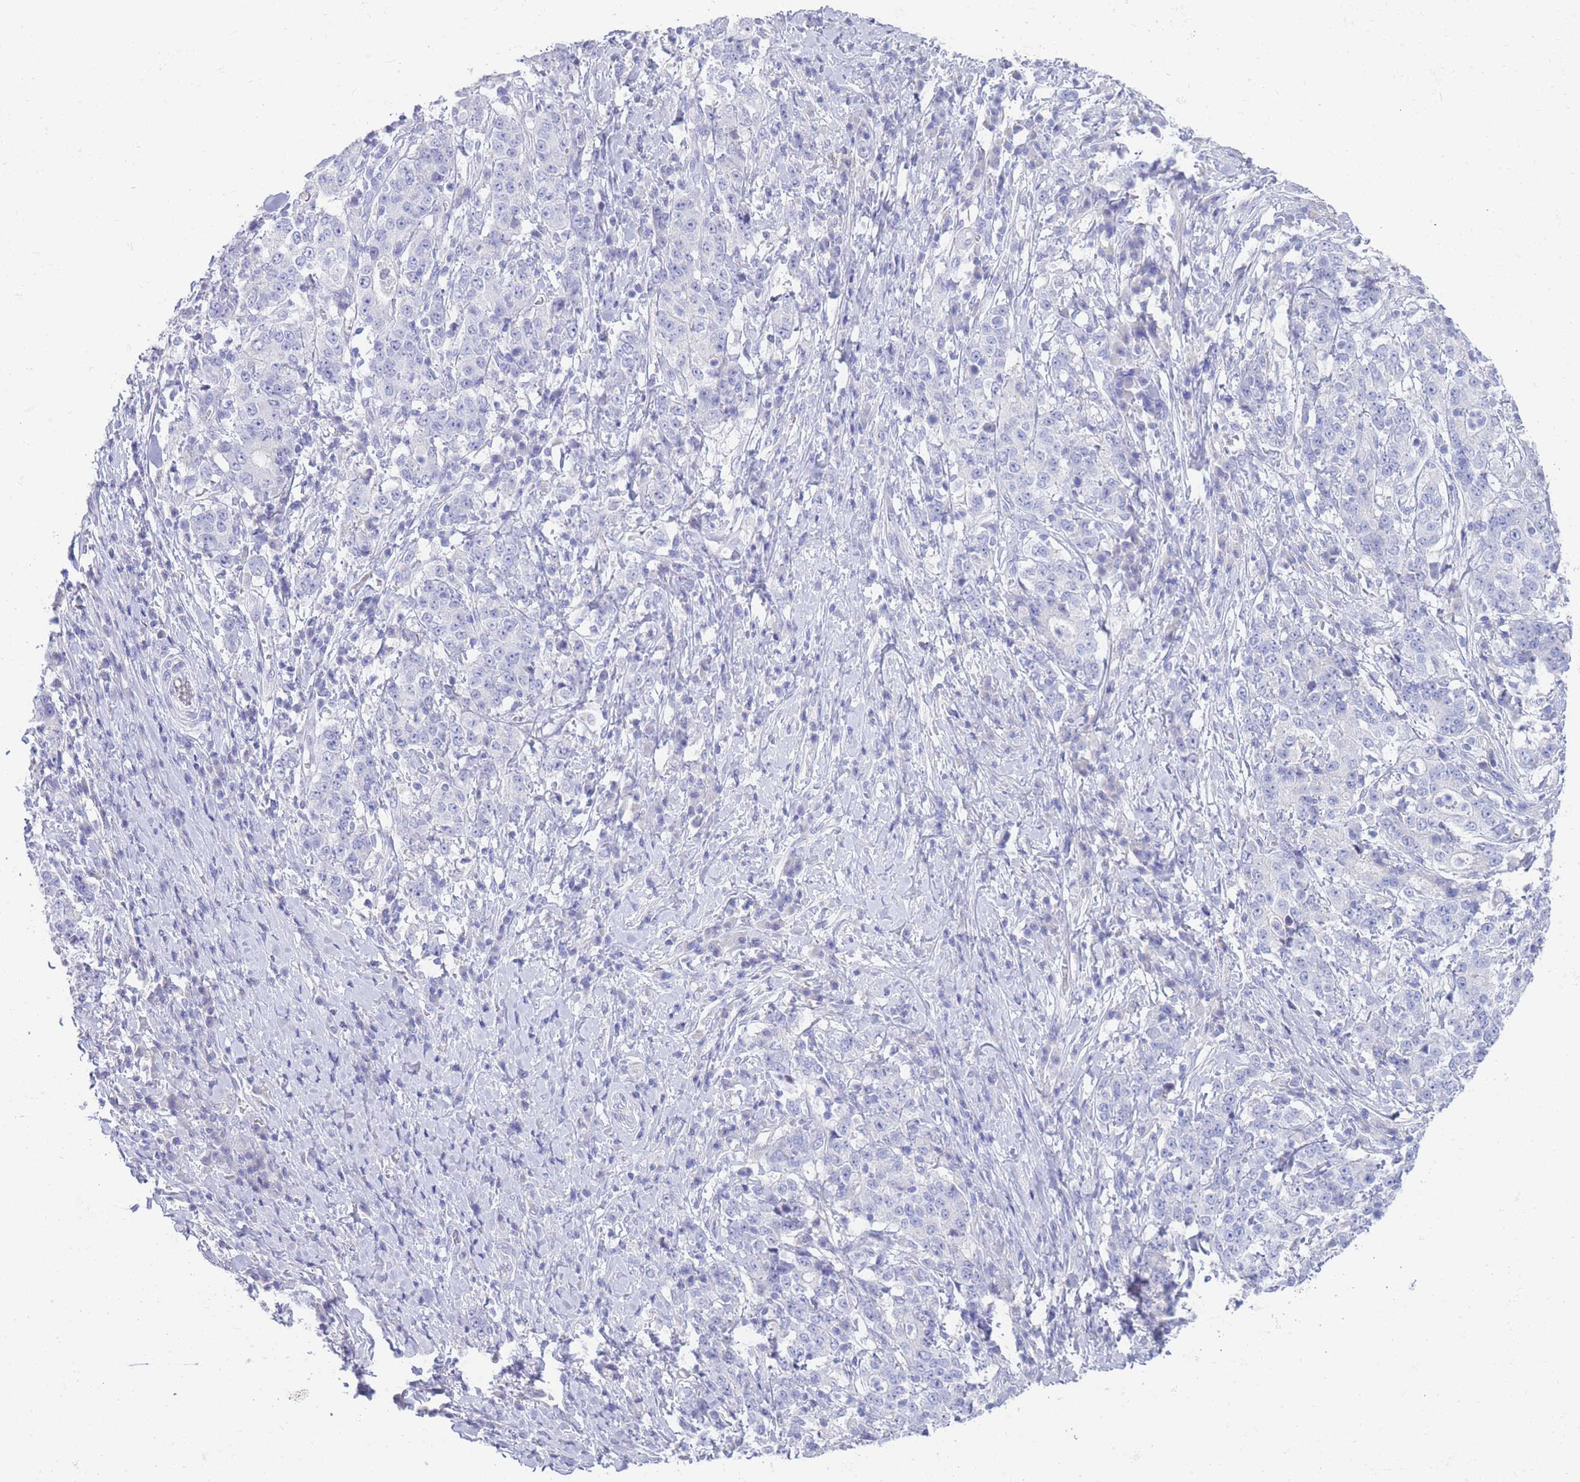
{"staining": {"intensity": "negative", "quantity": "none", "location": "none"}, "tissue": "stomach cancer", "cell_type": "Tumor cells", "image_type": "cancer", "snomed": [{"axis": "morphology", "description": "Normal tissue, NOS"}, {"axis": "morphology", "description": "Adenocarcinoma, NOS"}, {"axis": "topography", "description": "Stomach, upper"}, {"axis": "topography", "description": "Stomach"}], "caption": "The histopathology image shows no significant staining in tumor cells of stomach cancer (adenocarcinoma). Nuclei are stained in blue.", "gene": "LRRC37A", "patient": {"sex": "male", "age": 59}}